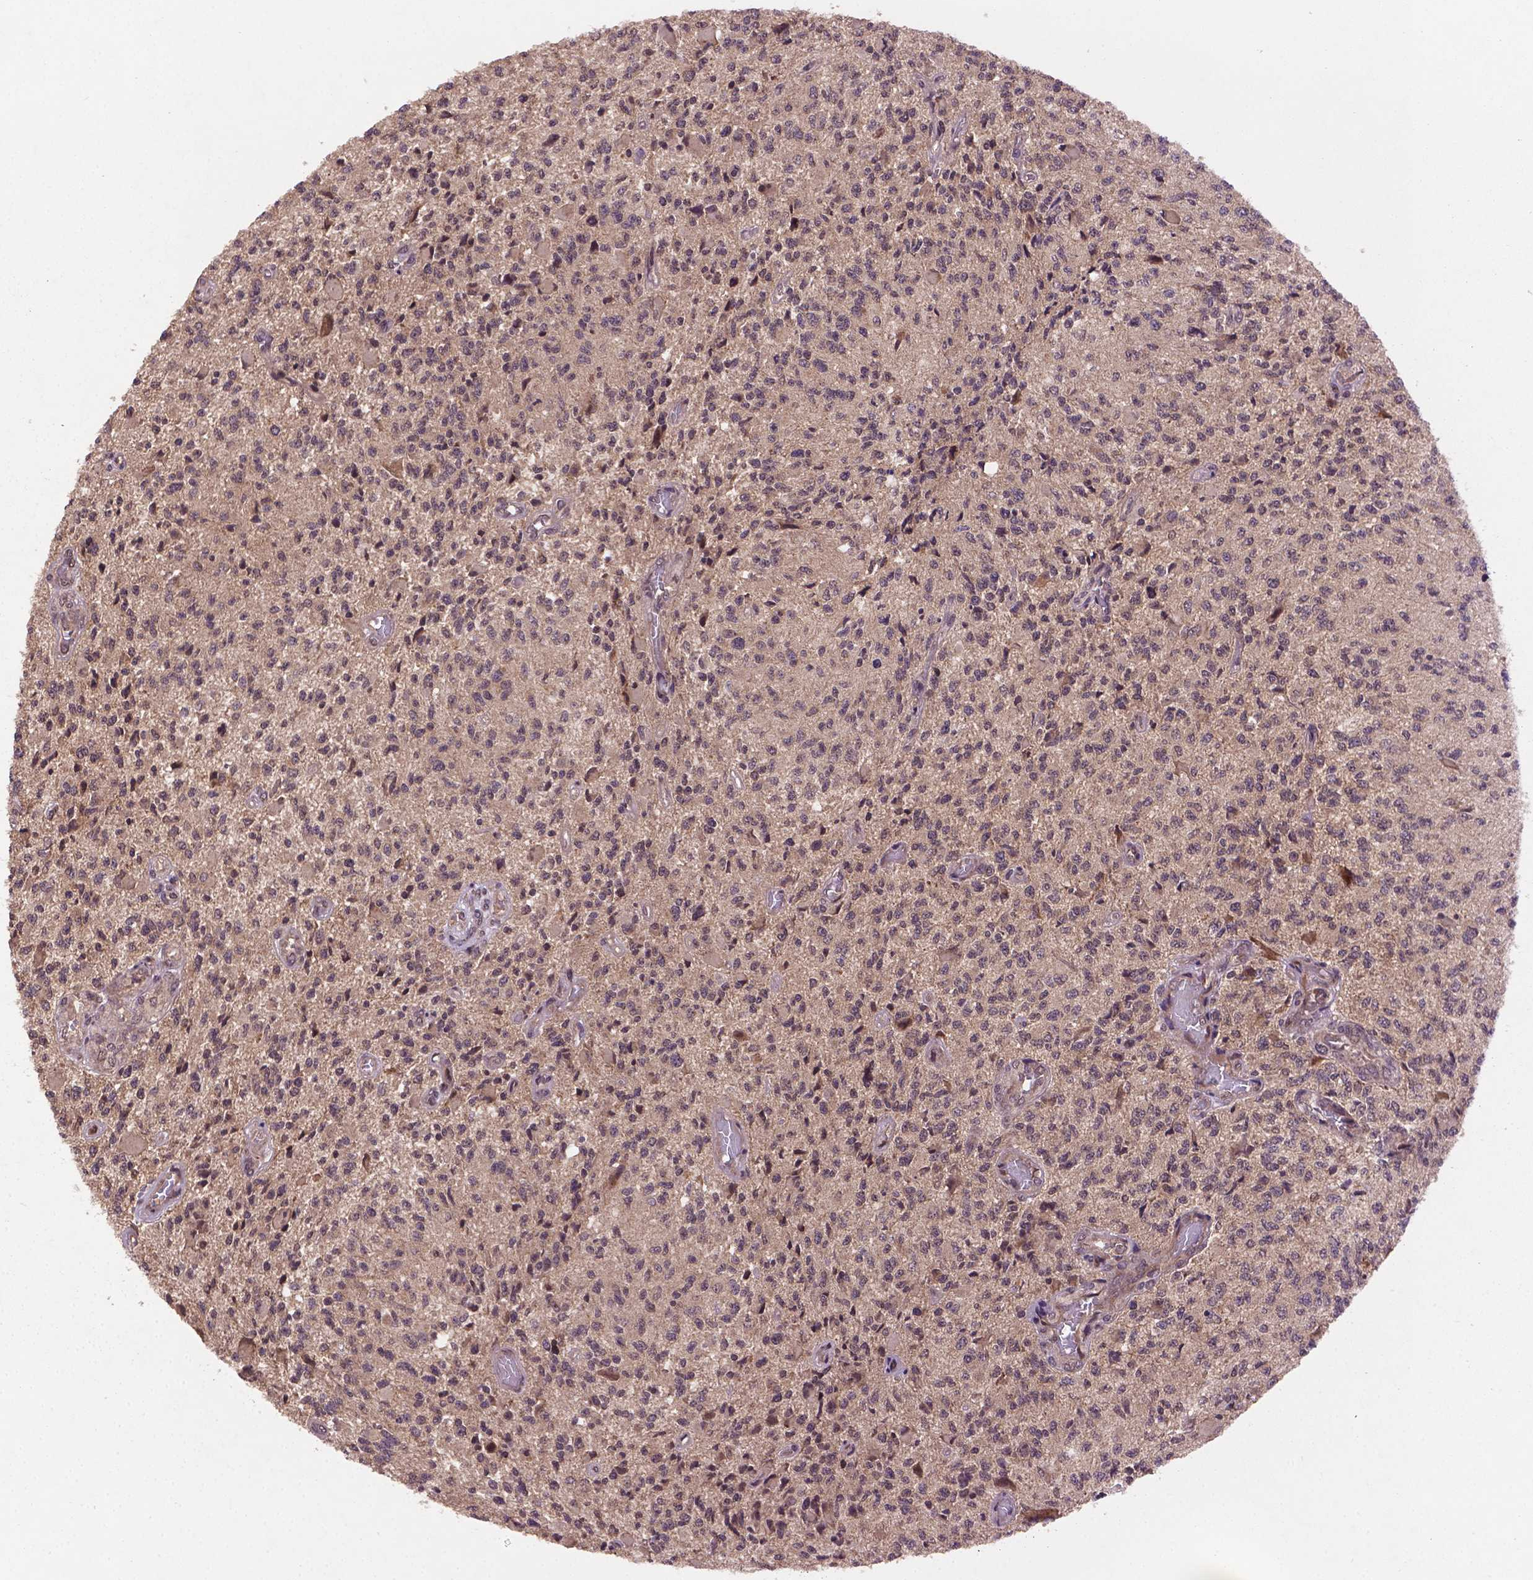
{"staining": {"intensity": "weak", "quantity": "<25%", "location": "cytoplasmic/membranous,nuclear"}, "tissue": "glioma", "cell_type": "Tumor cells", "image_type": "cancer", "snomed": [{"axis": "morphology", "description": "Glioma, malignant, High grade"}, {"axis": "topography", "description": "Brain"}], "caption": "Tumor cells are negative for protein expression in human glioma. (DAB (3,3'-diaminobenzidine) IHC visualized using brightfield microscopy, high magnification).", "gene": "NIPAL2", "patient": {"sex": "female", "age": 63}}